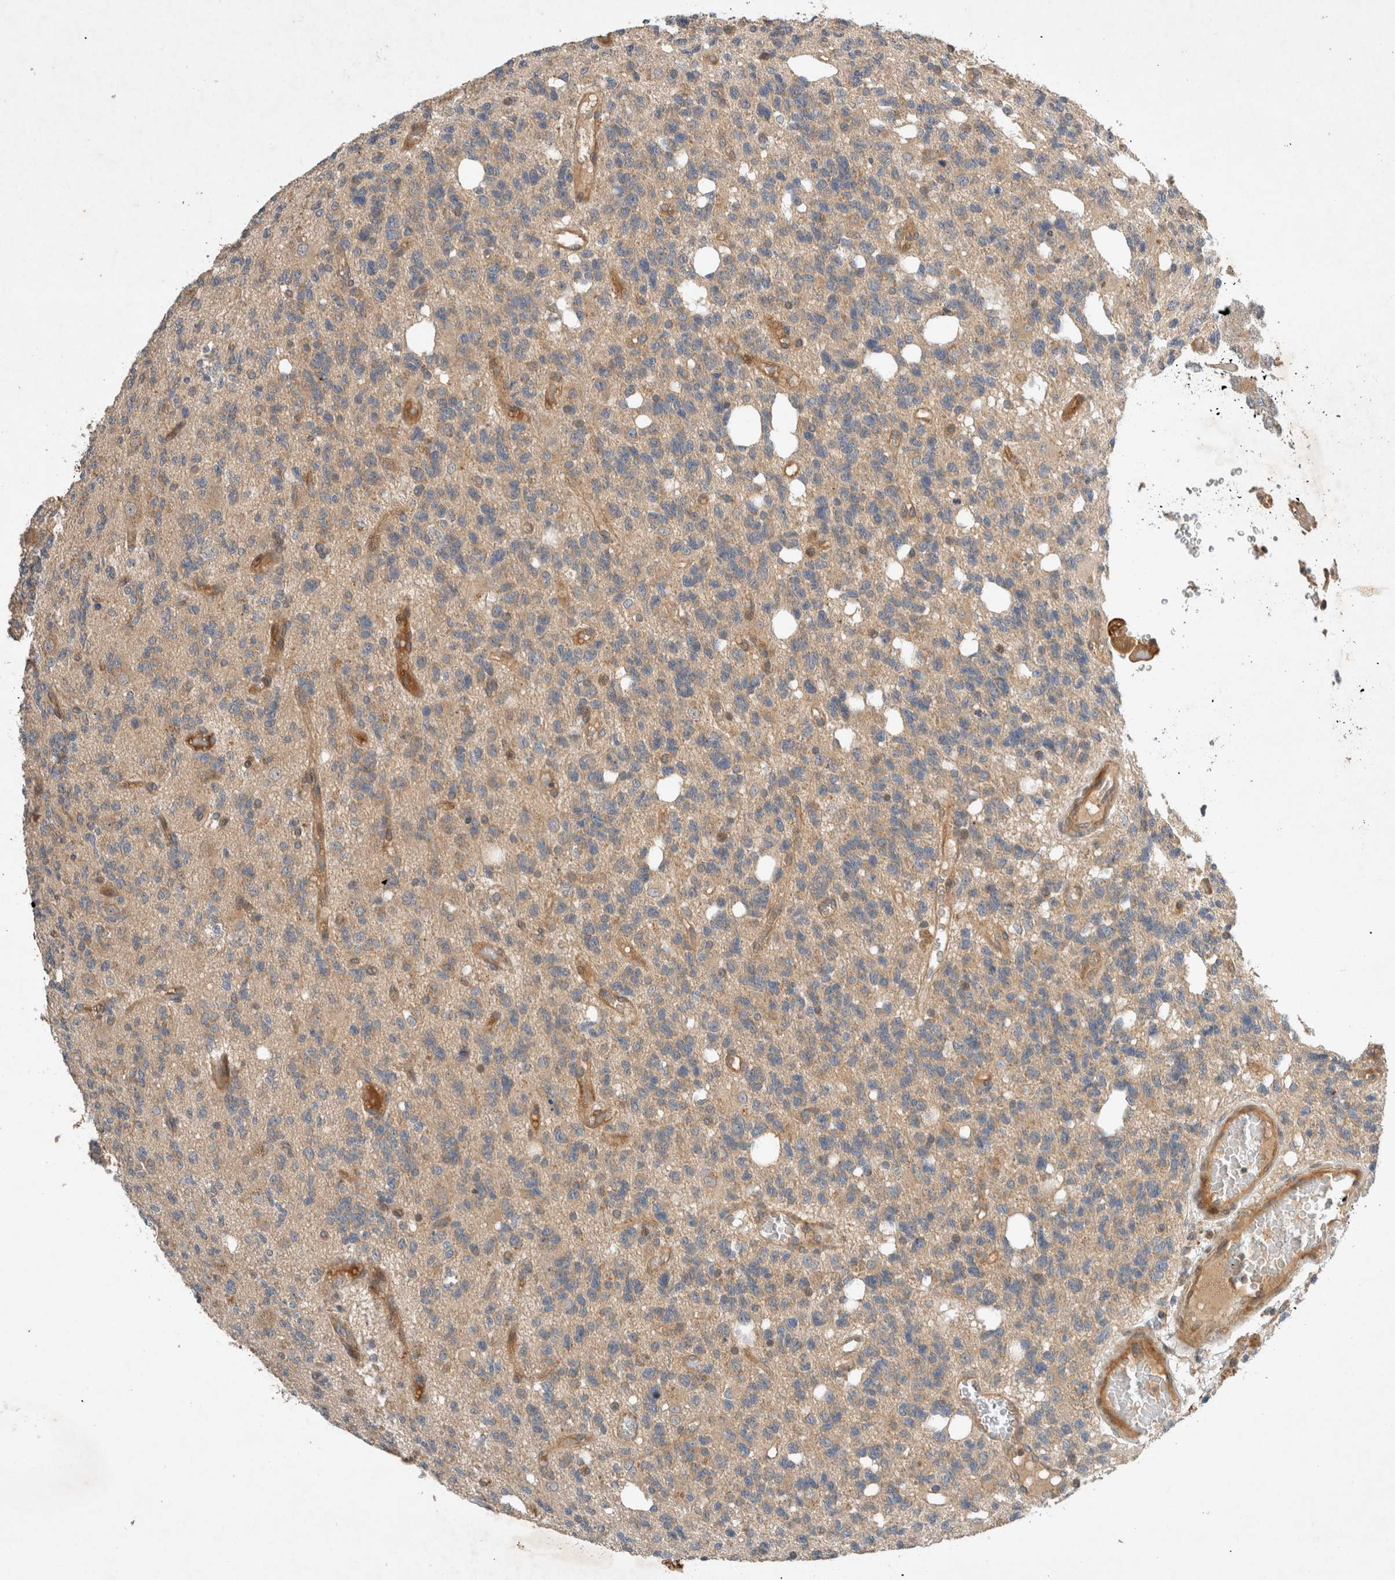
{"staining": {"intensity": "weak", "quantity": "25%-75%", "location": "cytoplasmic/membranous"}, "tissue": "glioma", "cell_type": "Tumor cells", "image_type": "cancer", "snomed": [{"axis": "morphology", "description": "Glioma, malignant, High grade"}, {"axis": "topography", "description": "Brain"}], "caption": "There is low levels of weak cytoplasmic/membranous positivity in tumor cells of malignant glioma (high-grade), as demonstrated by immunohistochemical staining (brown color).", "gene": "ARMC9", "patient": {"sex": "female", "age": 62}}